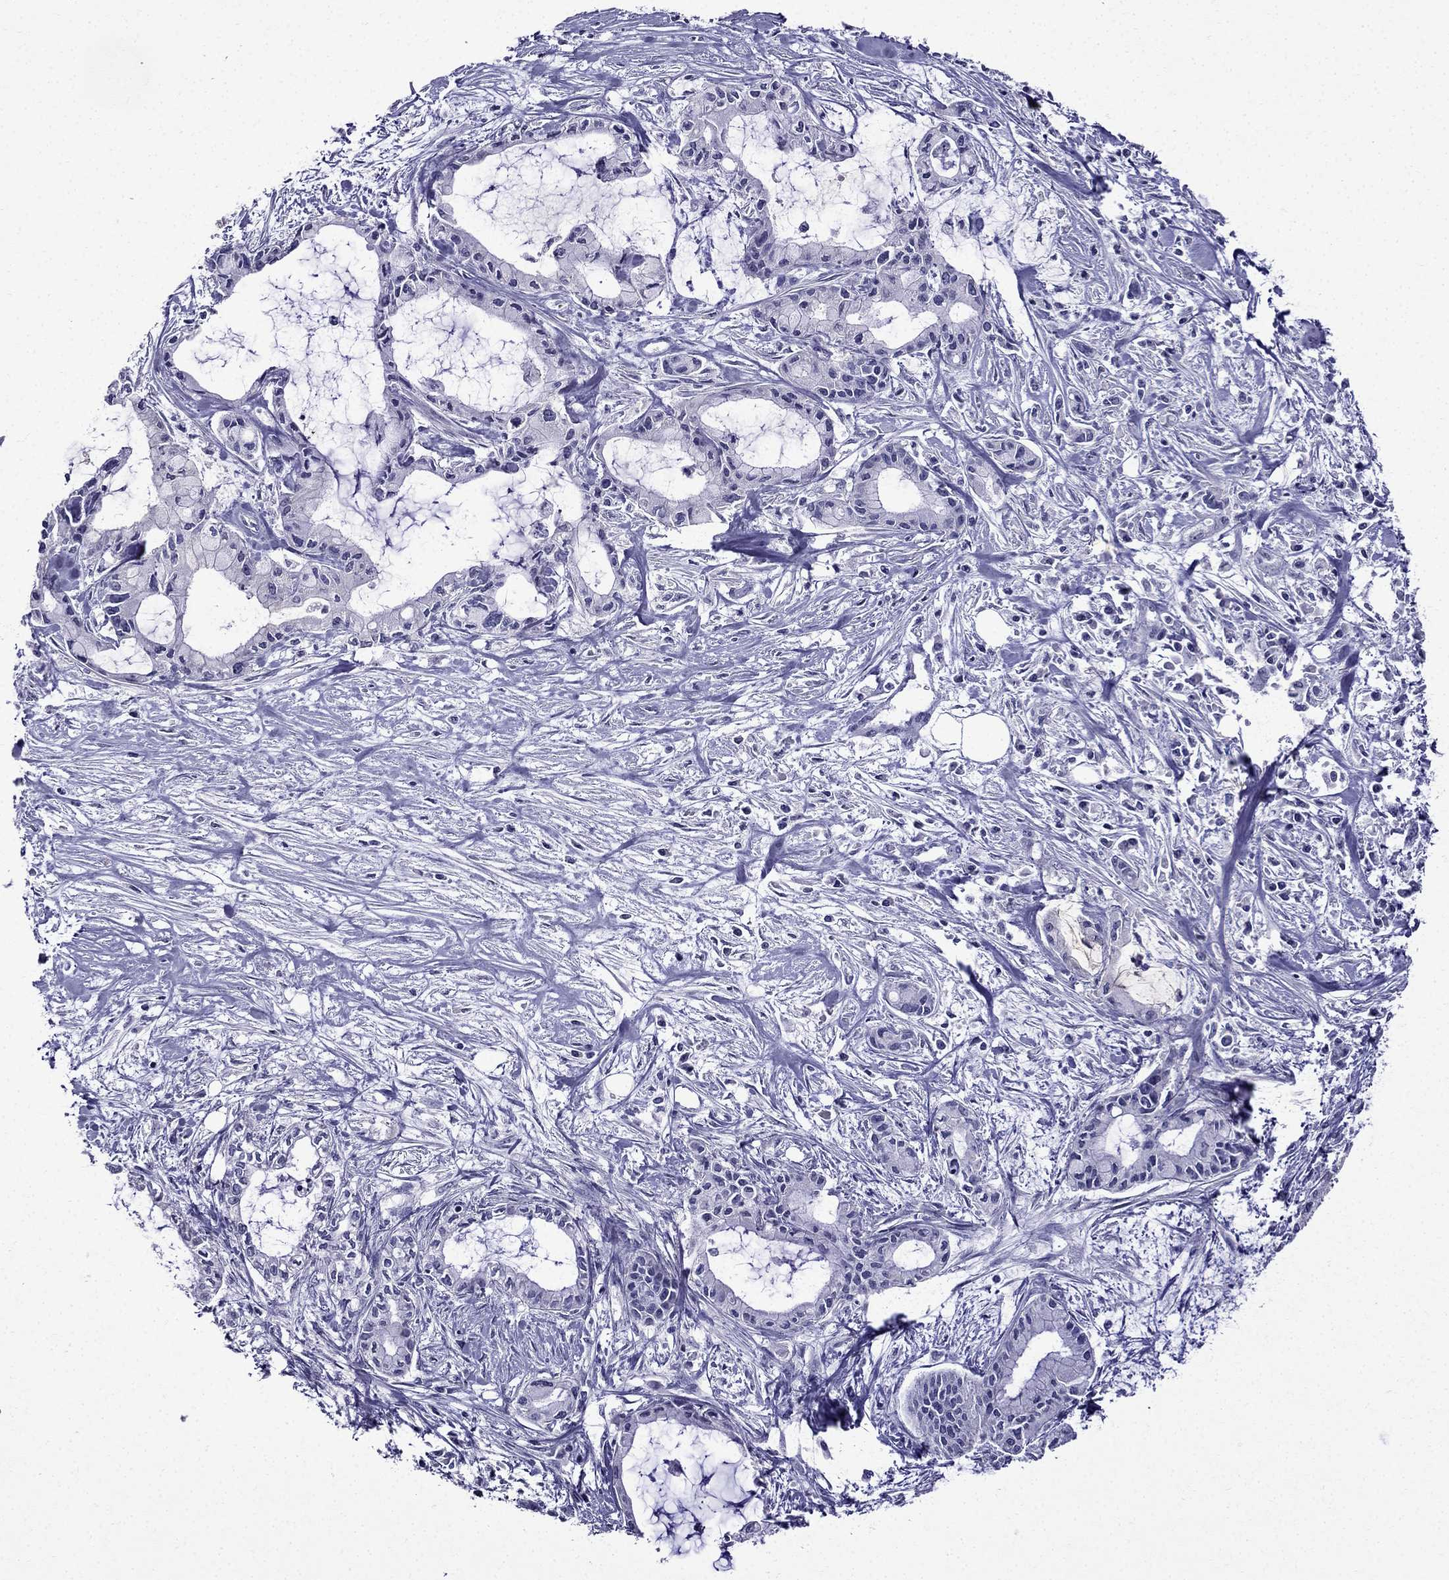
{"staining": {"intensity": "negative", "quantity": "none", "location": "none"}, "tissue": "pancreatic cancer", "cell_type": "Tumor cells", "image_type": "cancer", "snomed": [{"axis": "morphology", "description": "Adenocarcinoma, NOS"}, {"axis": "topography", "description": "Pancreas"}], "caption": "Adenocarcinoma (pancreatic) stained for a protein using IHC reveals no expression tumor cells.", "gene": "DNAH17", "patient": {"sex": "male", "age": 48}}